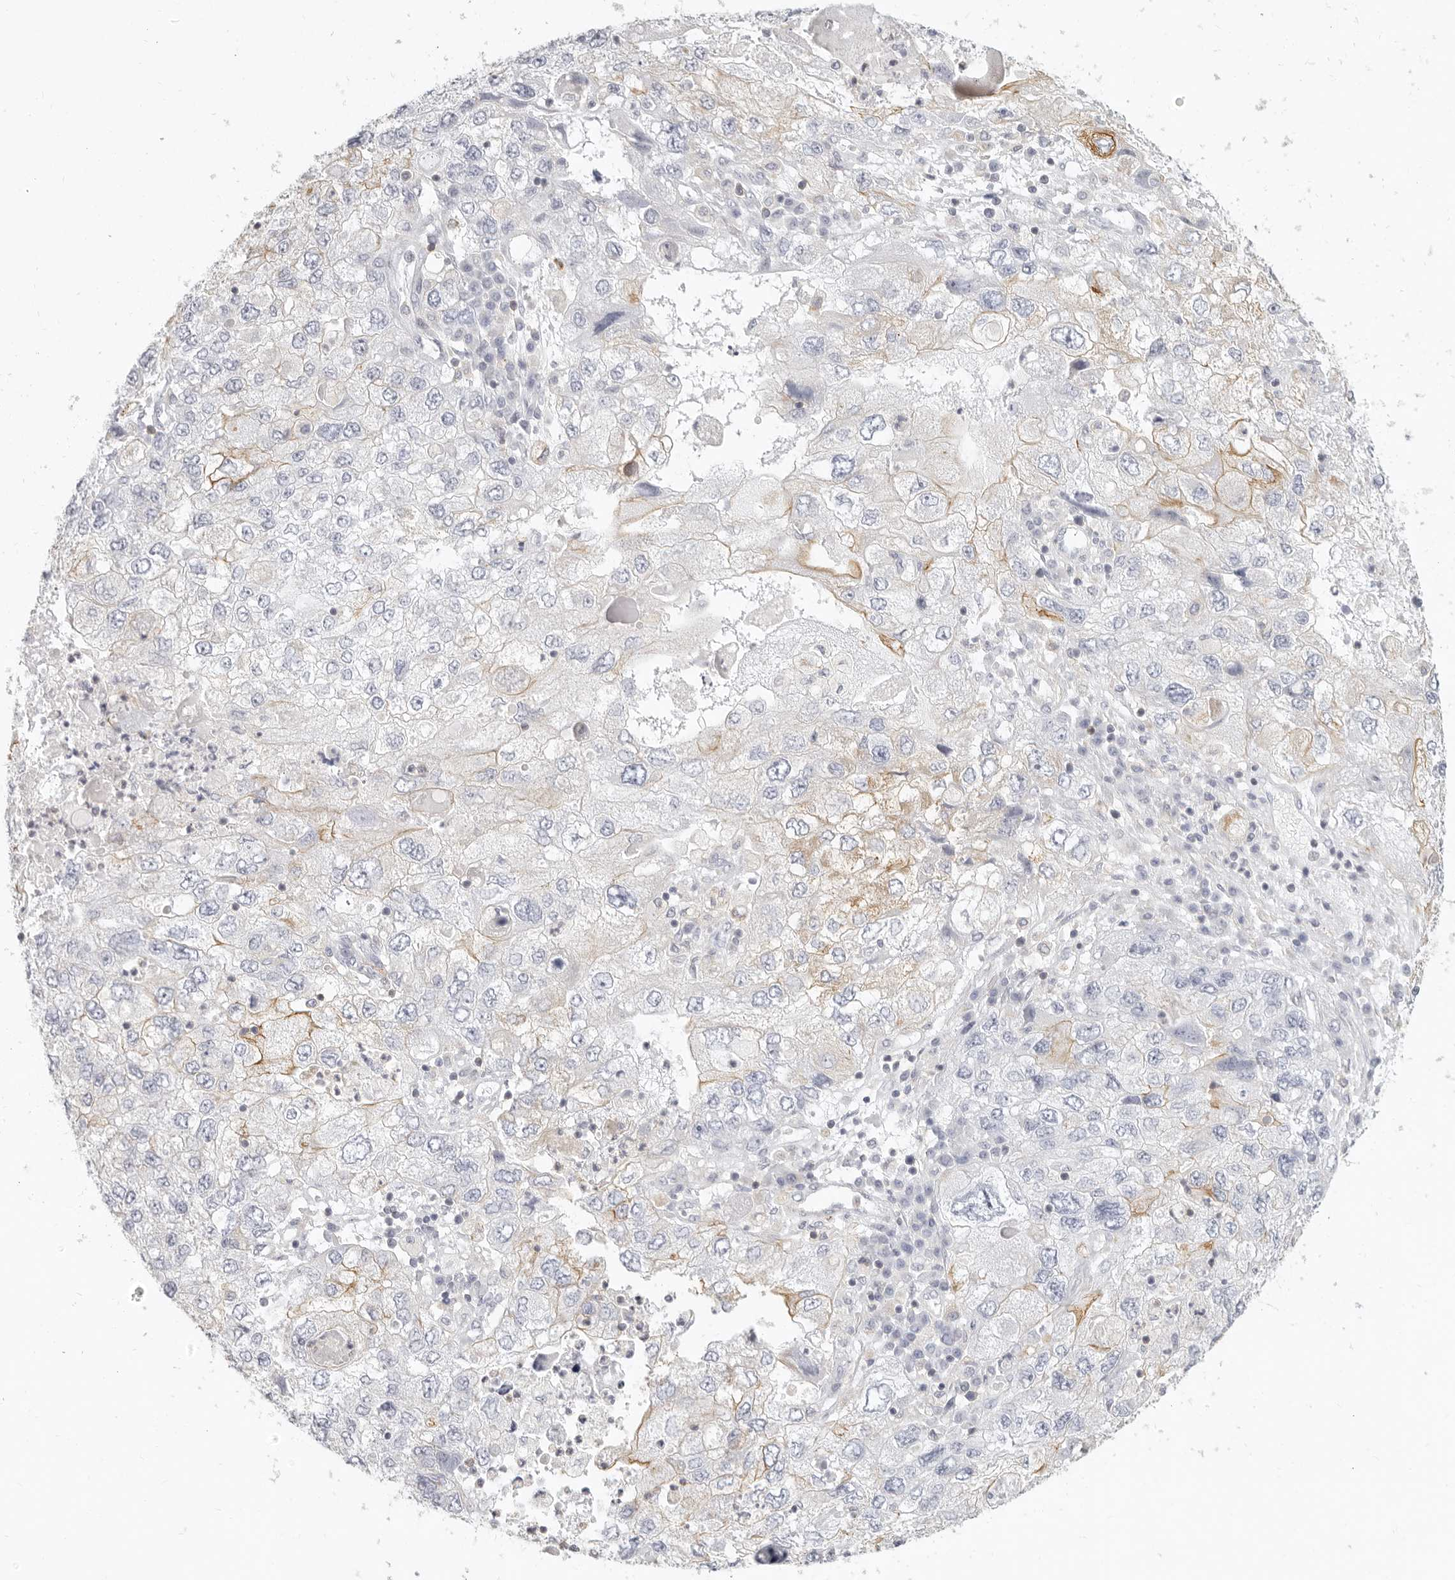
{"staining": {"intensity": "negative", "quantity": "none", "location": "none"}, "tissue": "endometrial cancer", "cell_type": "Tumor cells", "image_type": "cancer", "snomed": [{"axis": "morphology", "description": "Adenocarcinoma, NOS"}, {"axis": "topography", "description": "Endometrium"}], "caption": "Endometrial cancer (adenocarcinoma) was stained to show a protein in brown. There is no significant staining in tumor cells. The staining is performed using DAB brown chromogen with nuclei counter-stained in using hematoxylin.", "gene": "NIBAN1", "patient": {"sex": "female", "age": 49}}